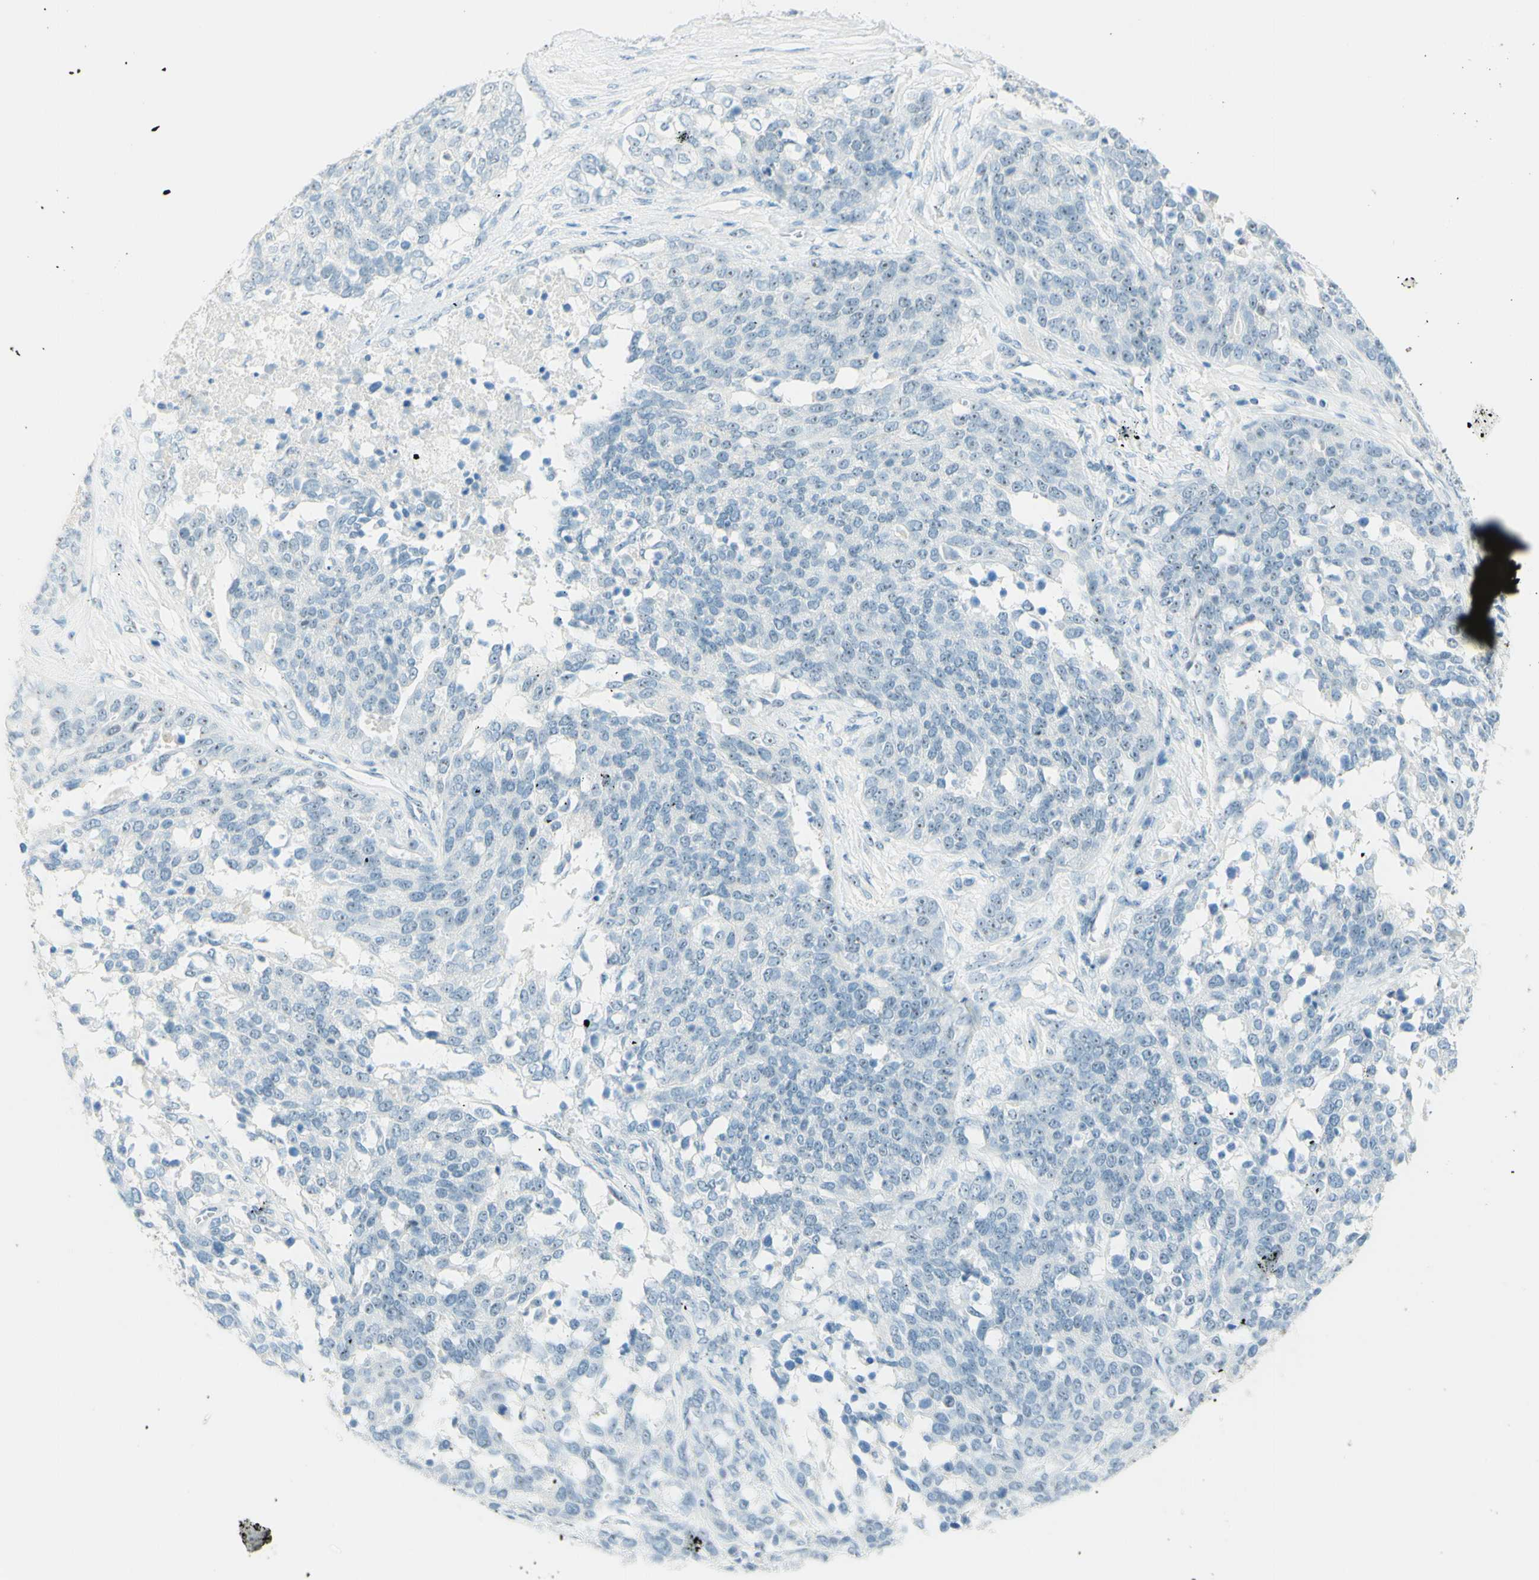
{"staining": {"intensity": "weak", "quantity": "<25%", "location": "nuclear"}, "tissue": "ovarian cancer", "cell_type": "Tumor cells", "image_type": "cancer", "snomed": [{"axis": "morphology", "description": "Cystadenocarcinoma, serous, NOS"}, {"axis": "topography", "description": "Ovary"}], "caption": "The histopathology image displays no staining of tumor cells in ovarian cancer.", "gene": "FMR1NB", "patient": {"sex": "female", "age": 44}}